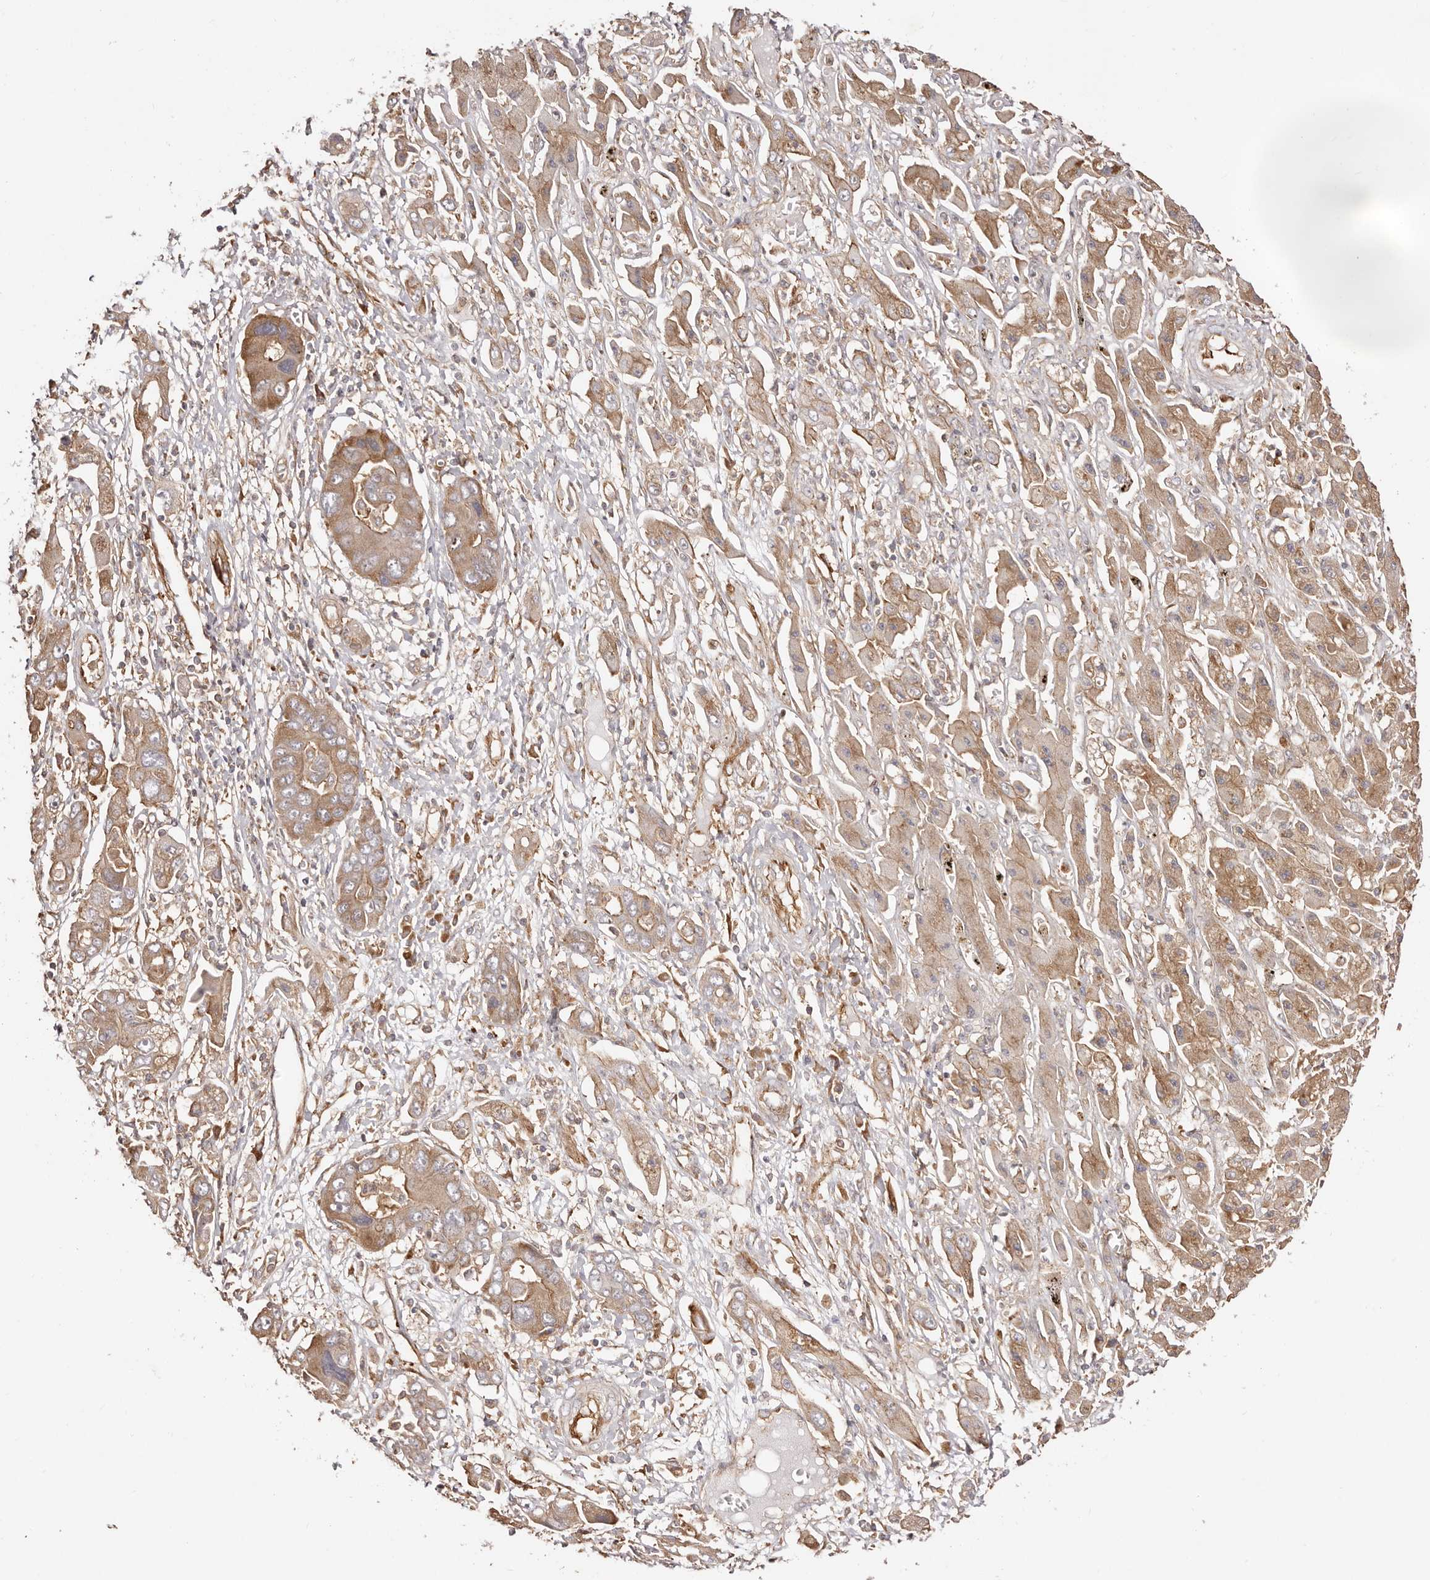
{"staining": {"intensity": "moderate", "quantity": ">75%", "location": "cytoplasmic/membranous"}, "tissue": "liver cancer", "cell_type": "Tumor cells", "image_type": "cancer", "snomed": [{"axis": "morphology", "description": "Cholangiocarcinoma"}, {"axis": "topography", "description": "Liver"}], "caption": "Immunohistochemistry (DAB) staining of liver cancer reveals moderate cytoplasmic/membranous protein positivity in about >75% of tumor cells.", "gene": "RPS6", "patient": {"sex": "male", "age": 67}}